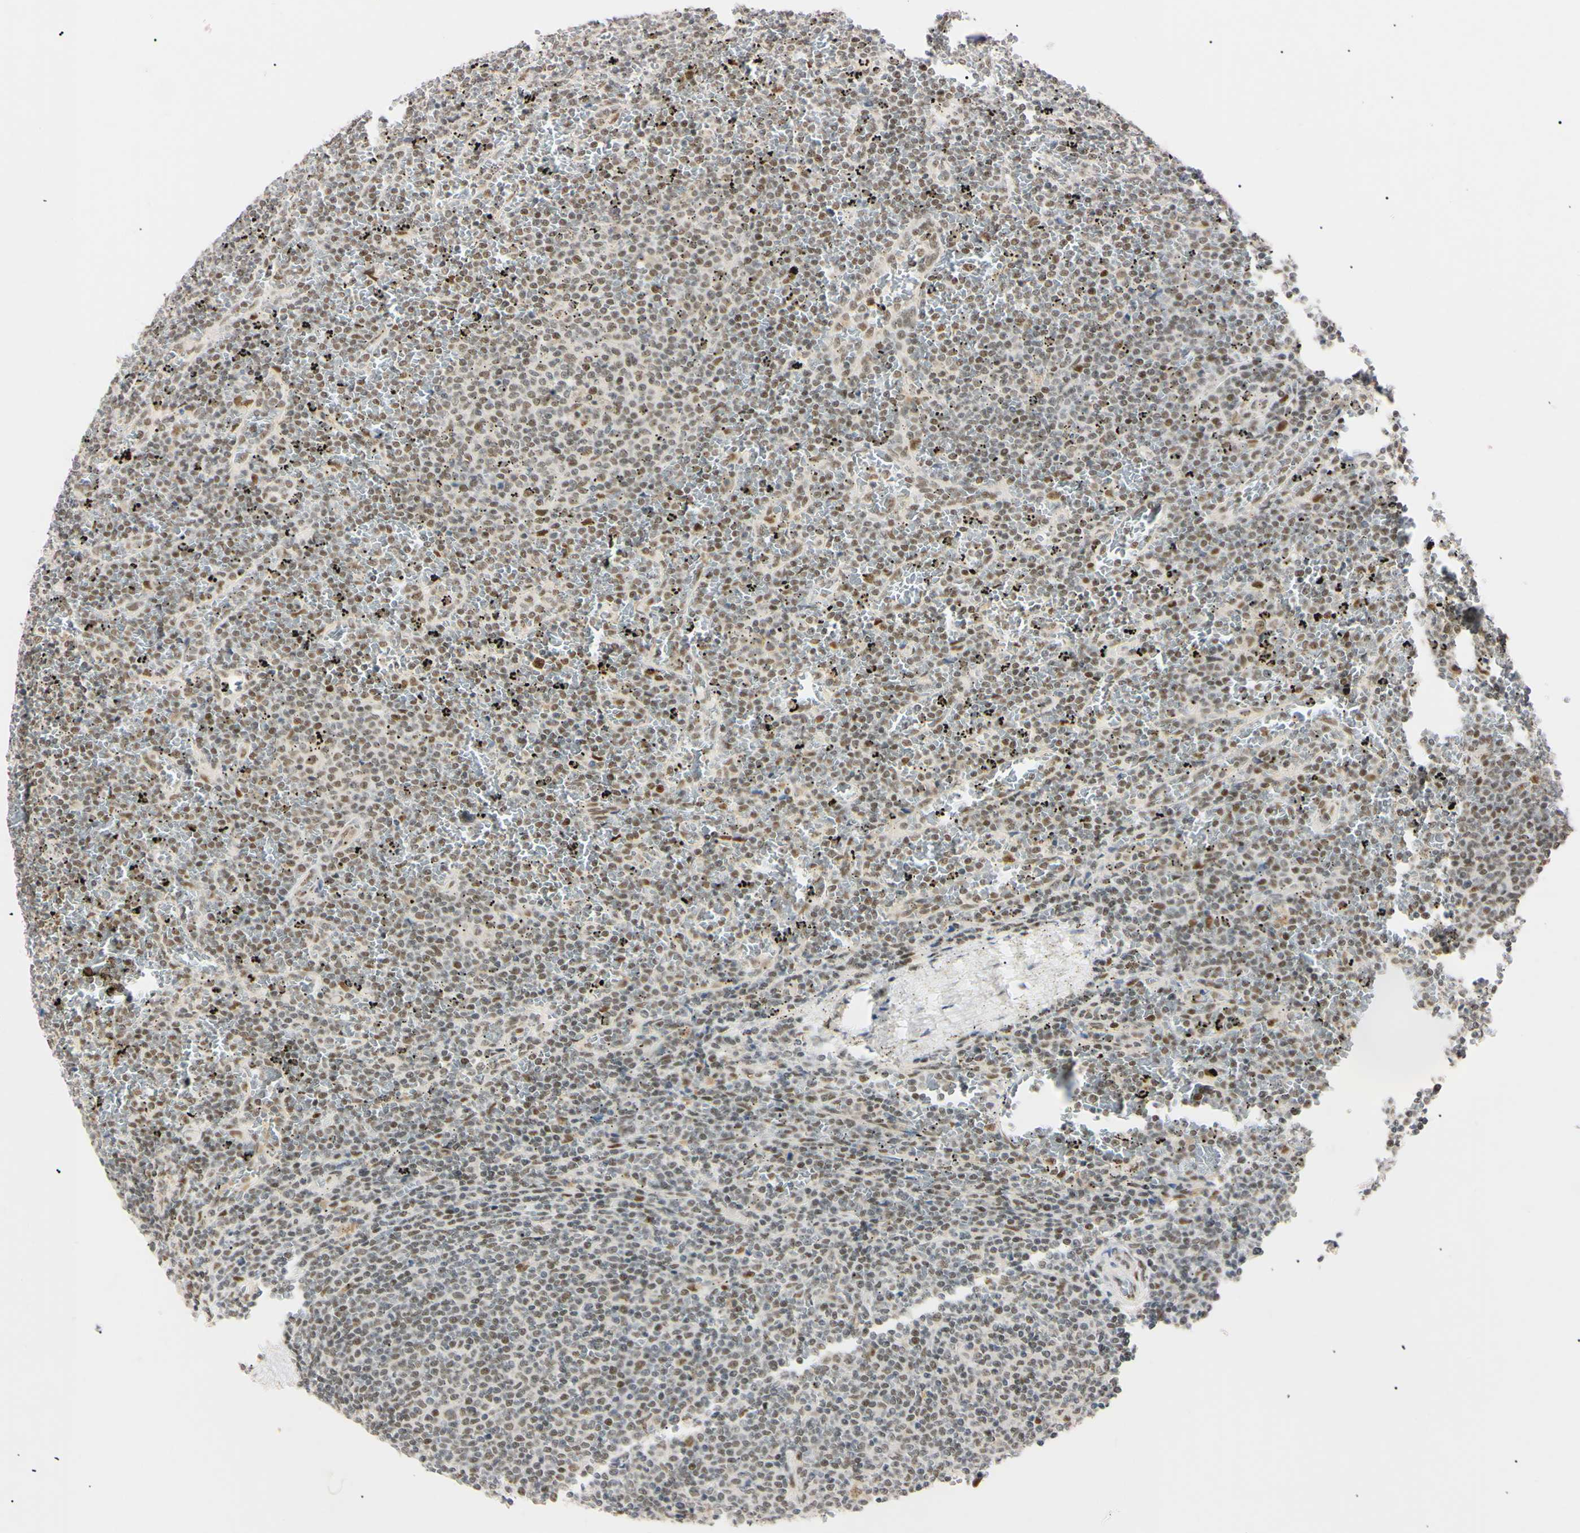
{"staining": {"intensity": "moderate", "quantity": ">75%", "location": "nuclear"}, "tissue": "lymphoma", "cell_type": "Tumor cells", "image_type": "cancer", "snomed": [{"axis": "morphology", "description": "Malignant lymphoma, non-Hodgkin's type, Low grade"}, {"axis": "topography", "description": "Spleen"}], "caption": "Malignant lymphoma, non-Hodgkin's type (low-grade) stained for a protein demonstrates moderate nuclear positivity in tumor cells.", "gene": "ZNF134", "patient": {"sex": "female", "age": 77}}